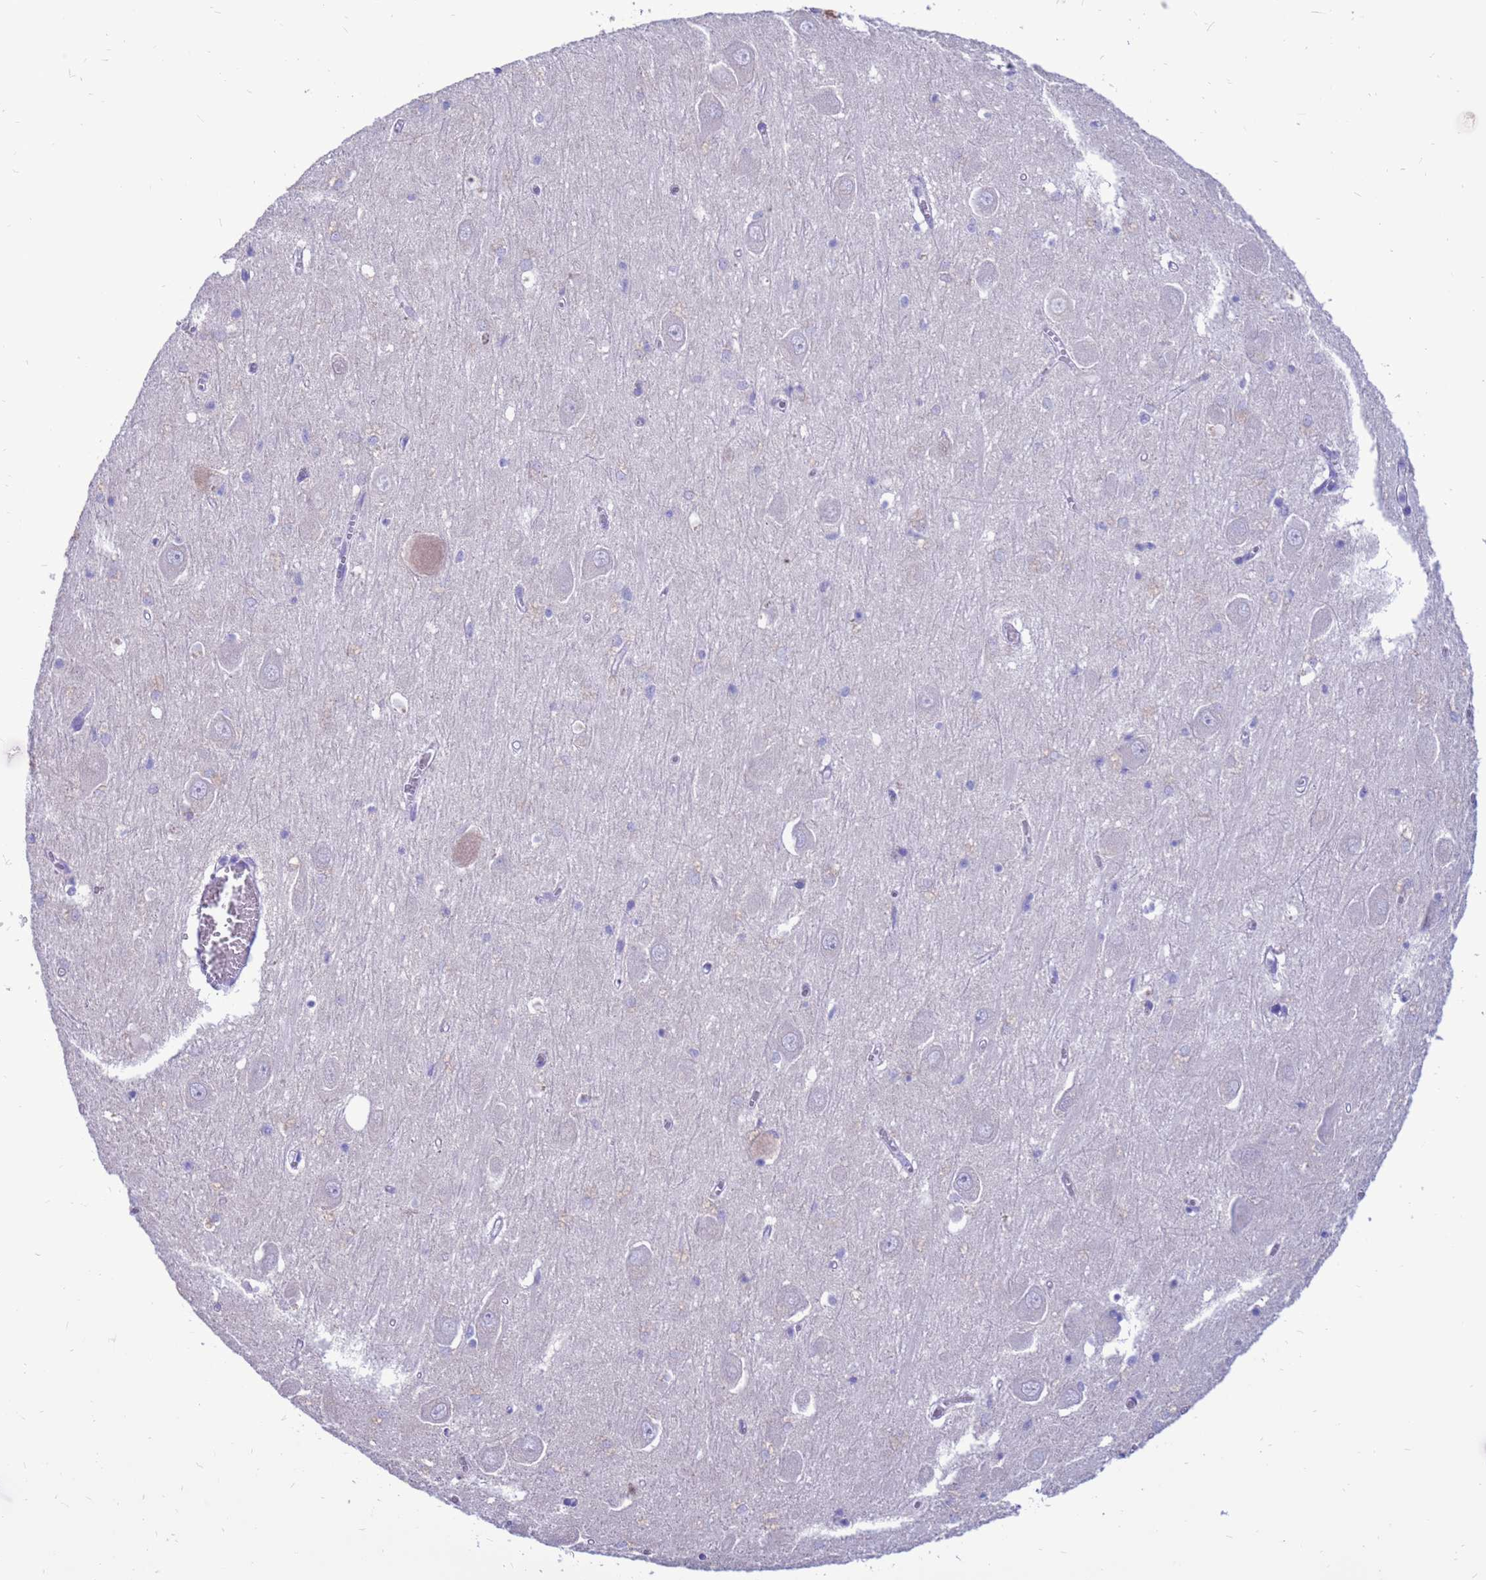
{"staining": {"intensity": "negative", "quantity": "none", "location": "none"}, "tissue": "hippocampus", "cell_type": "Glial cells", "image_type": "normal", "snomed": [{"axis": "morphology", "description": "Normal tissue, NOS"}, {"axis": "topography", "description": "Hippocampus"}], "caption": "Glial cells are negative for protein expression in benign human hippocampus. (DAB (3,3'-diaminobenzidine) immunohistochemistry (IHC), high magnification).", "gene": "PDE10A", "patient": {"sex": "male", "age": 70}}